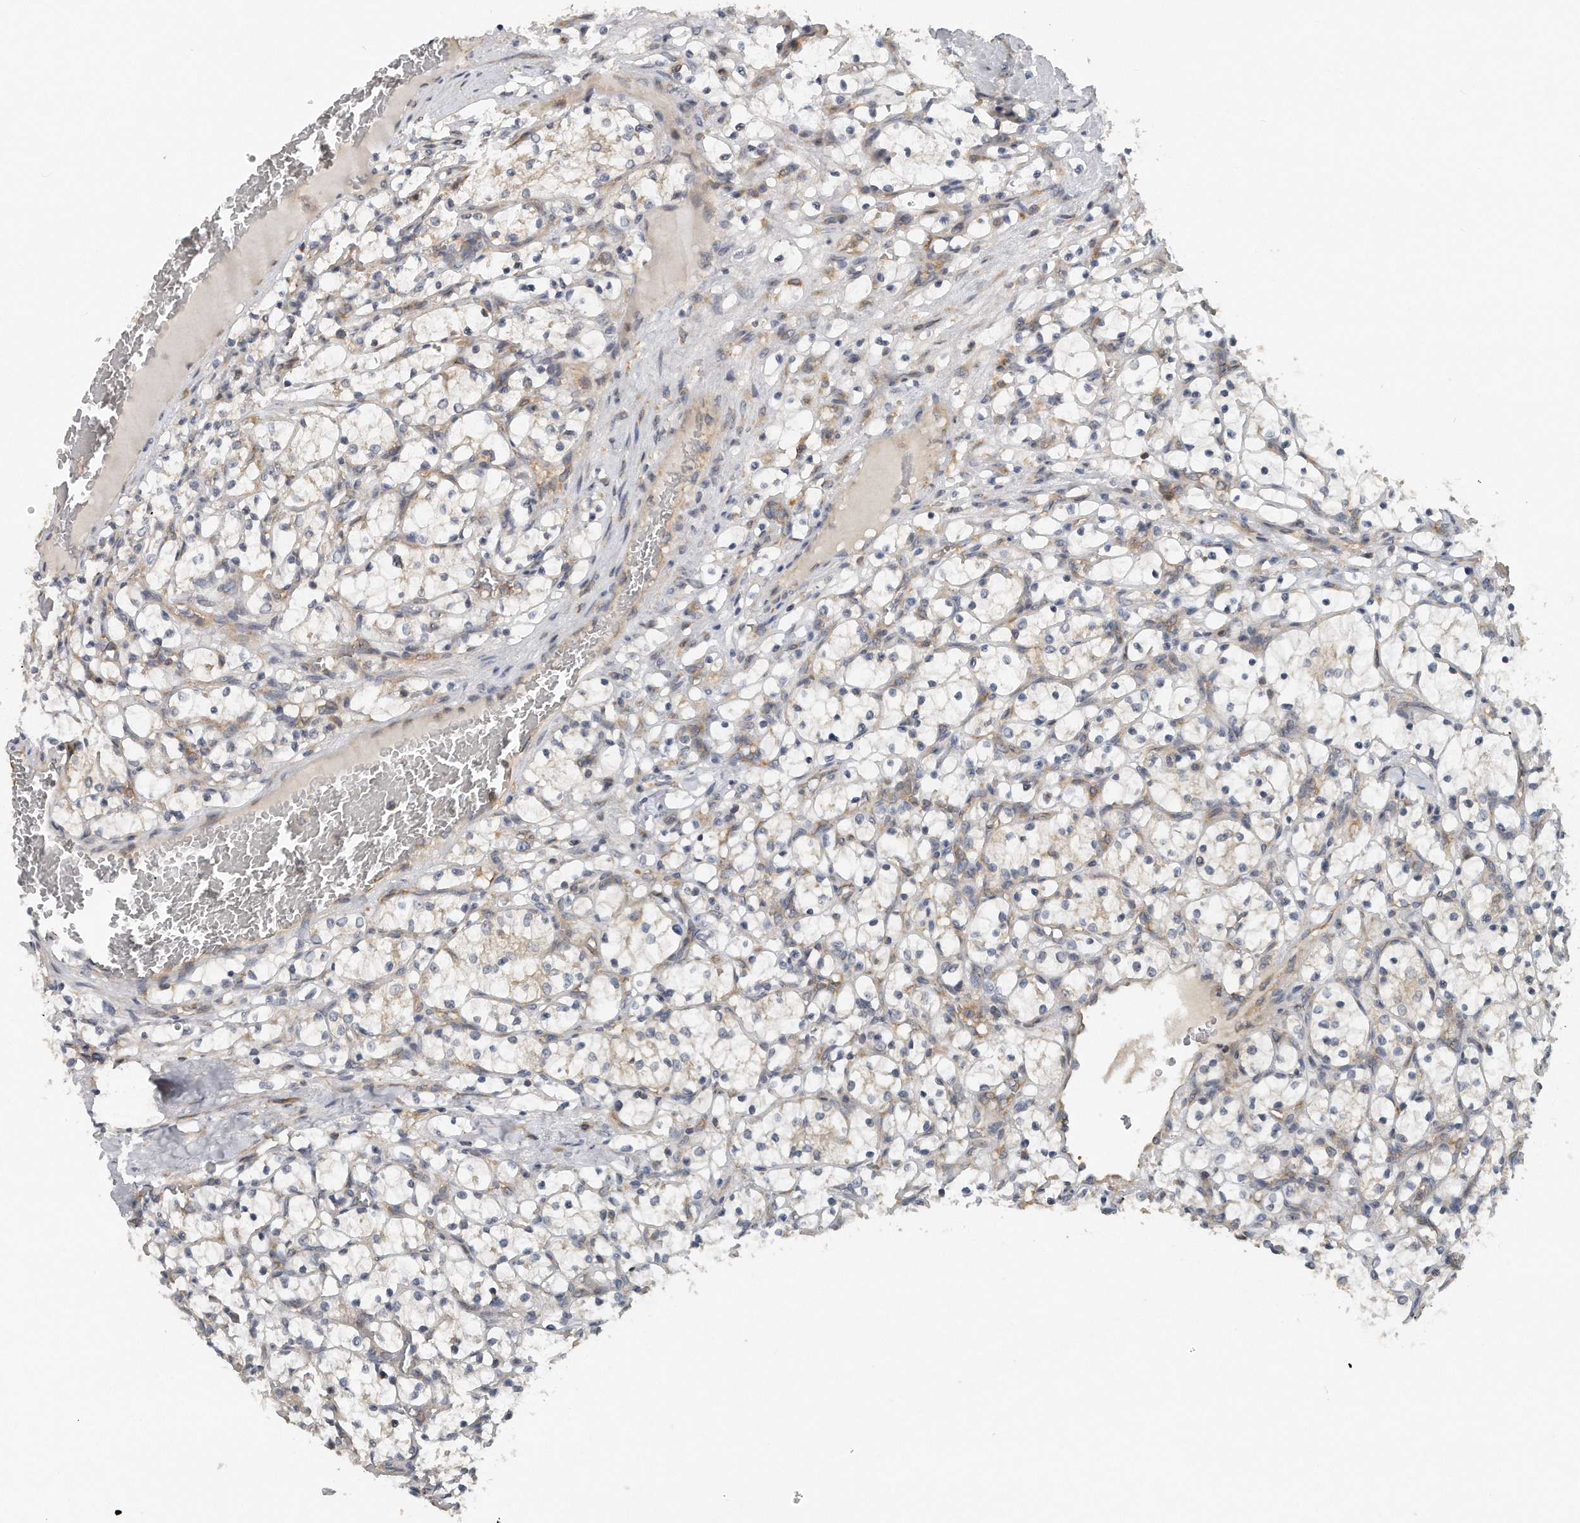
{"staining": {"intensity": "negative", "quantity": "none", "location": "none"}, "tissue": "renal cancer", "cell_type": "Tumor cells", "image_type": "cancer", "snomed": [{"axis": "morphology", "description": "Adenocarcinoma, NOS"}, {"axis": "topography", "description": "Kidney"}], "caption": "Renal adenocarcinoma was stained to show a protein in brown. There is no significant staining in tumor cells. (DAB (3,3'-diaminobenzidine) immunohistochemistry (IHC) with hematoxylin counter stain).", "gene": "EIF3I", "patient": {"sex": "female", "age": 69}}